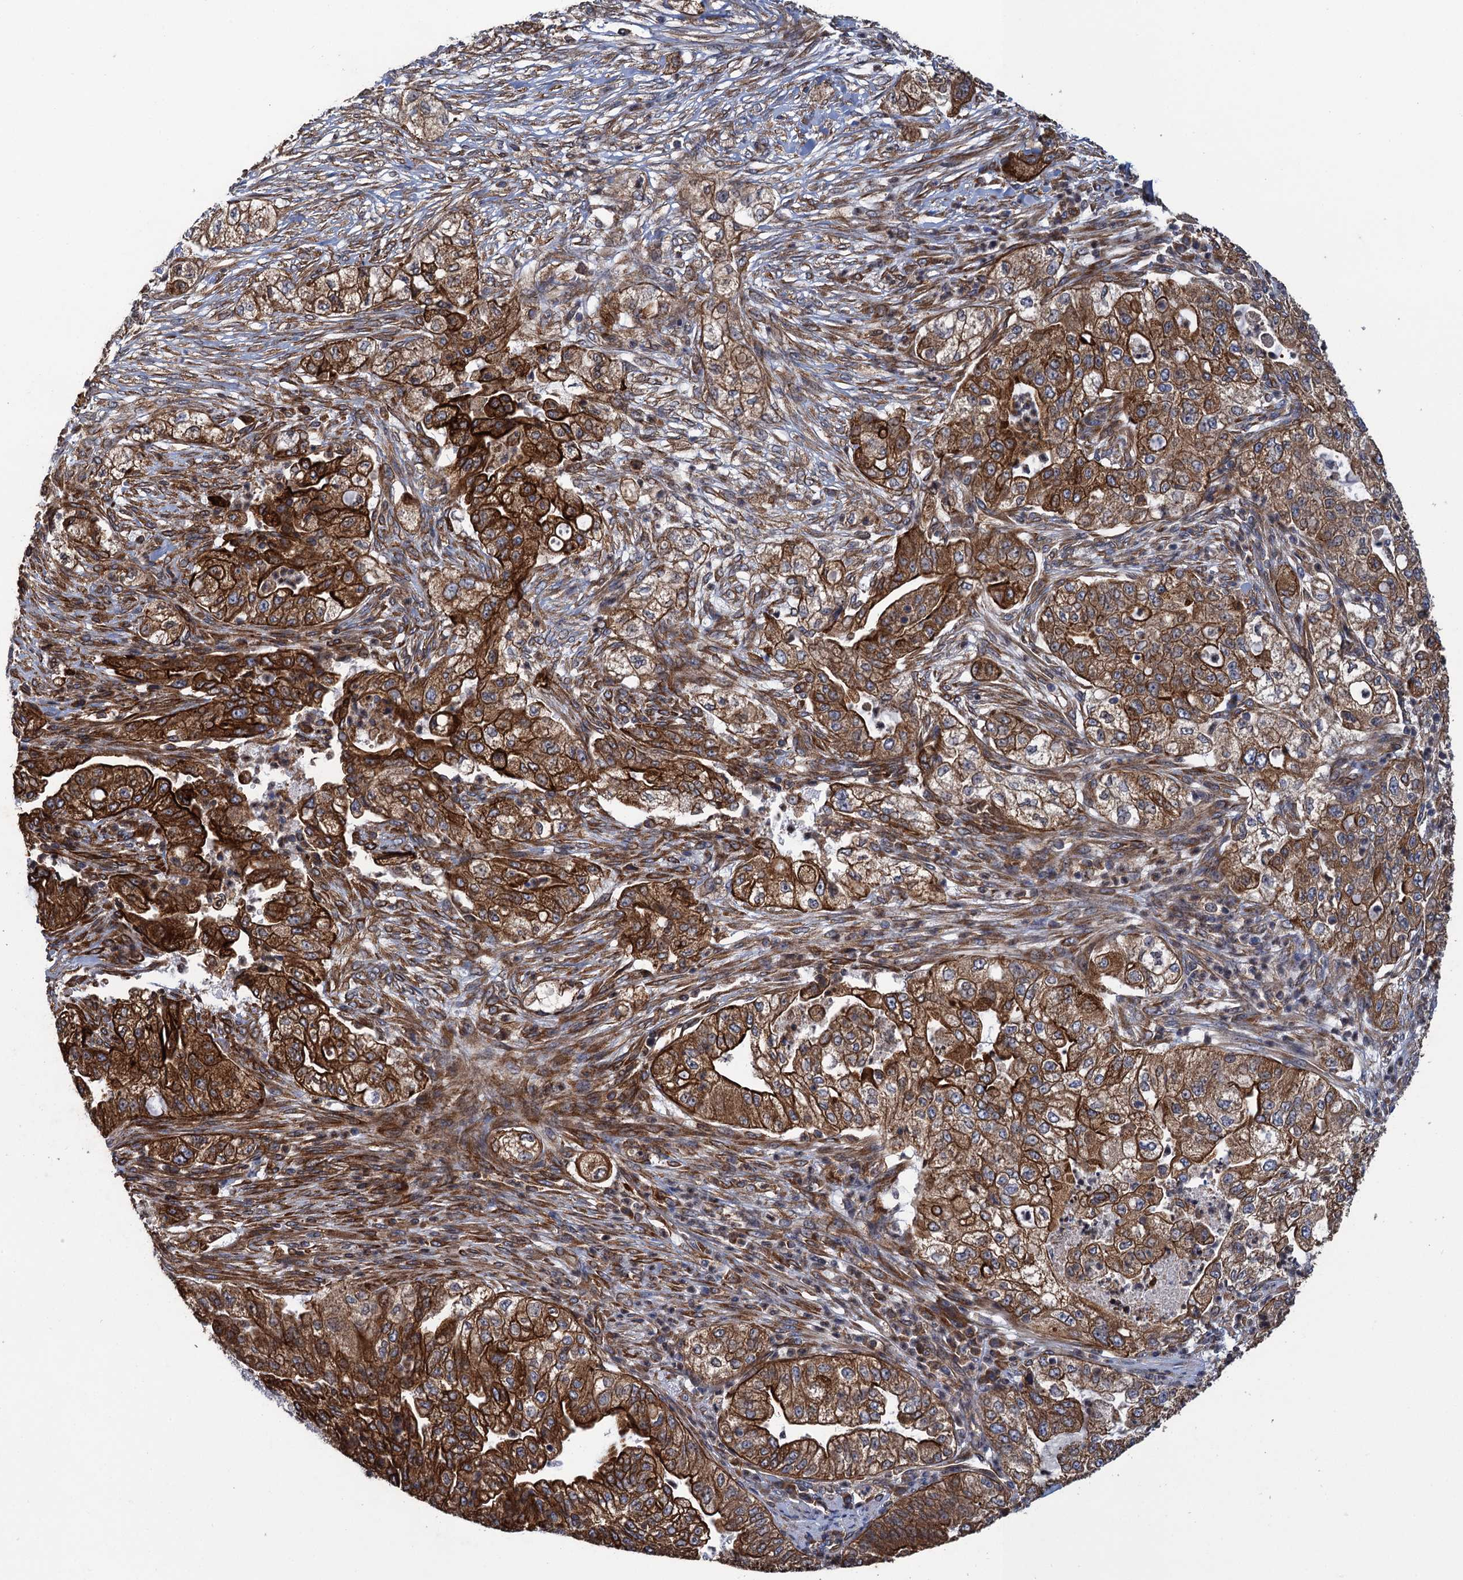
{"staining": {"intensity": "strong", "quantity": ">75%", "location": "cytoplasmic/membranous"}, "tissue": "pancreatic cancer", "cell_type": "Tumor cells", "image_type": "cancer", "snomed": [{"axis": "morphology", "description": "Adenocarcinoma, NOS"}, {"axis": "topography", "description": "Pancreas"}], "caption": "Immunohistochemistry (IHC) (DAB (3,3'-diaminobenzidine)) staining of adenocarcinoma (pancreatic) reveals strong cytoplasmic/membranous protein positivity in approximately >75% of tumor cells. (Brightfield microscopy of DAB IHC at high magnification).", "gene": "ARMC5", "patient": {"sex": "female", "age": 78}}